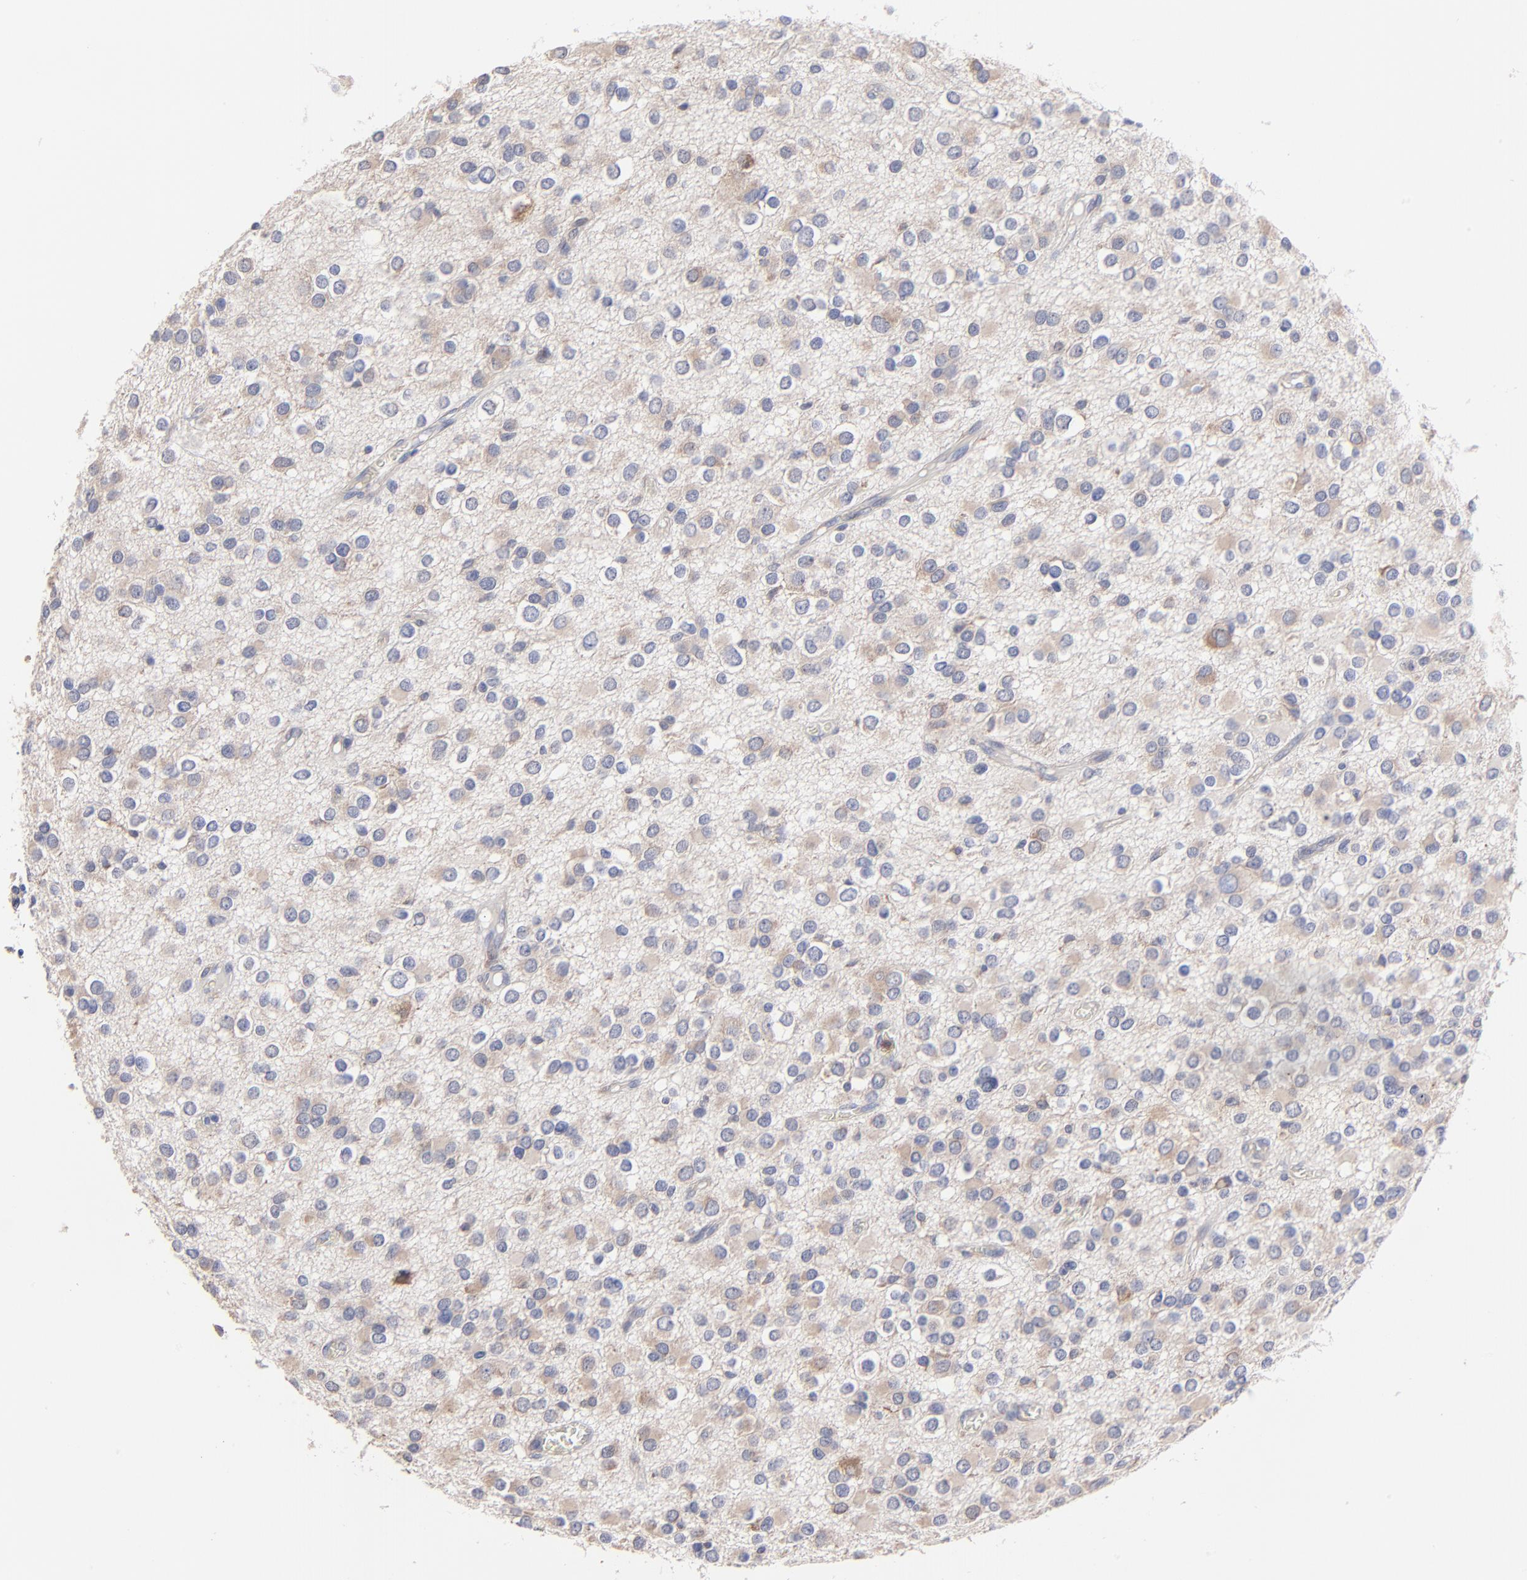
{"staining": {"intensity": "weak", "quantity": "25%-75%", "location": "cytoplasmic/membranous"}, "tissue": "glioma", "cell_type": "Tumor cells", "image_type": "cancer", "snomed": [{"axis": "morphology", "description": "Glioma, malignant, Low grade"}, {"axis": "topography", "description": "Brain"}], "caption": "Protein staining demonstrates weak cytoplasmic/membranous positivity in approximately 25%-75% of tumor cells in malignant glioma (low-grade).", "gene": "PPFIBP2", "patient": {"sex": "male", "age": 42}}